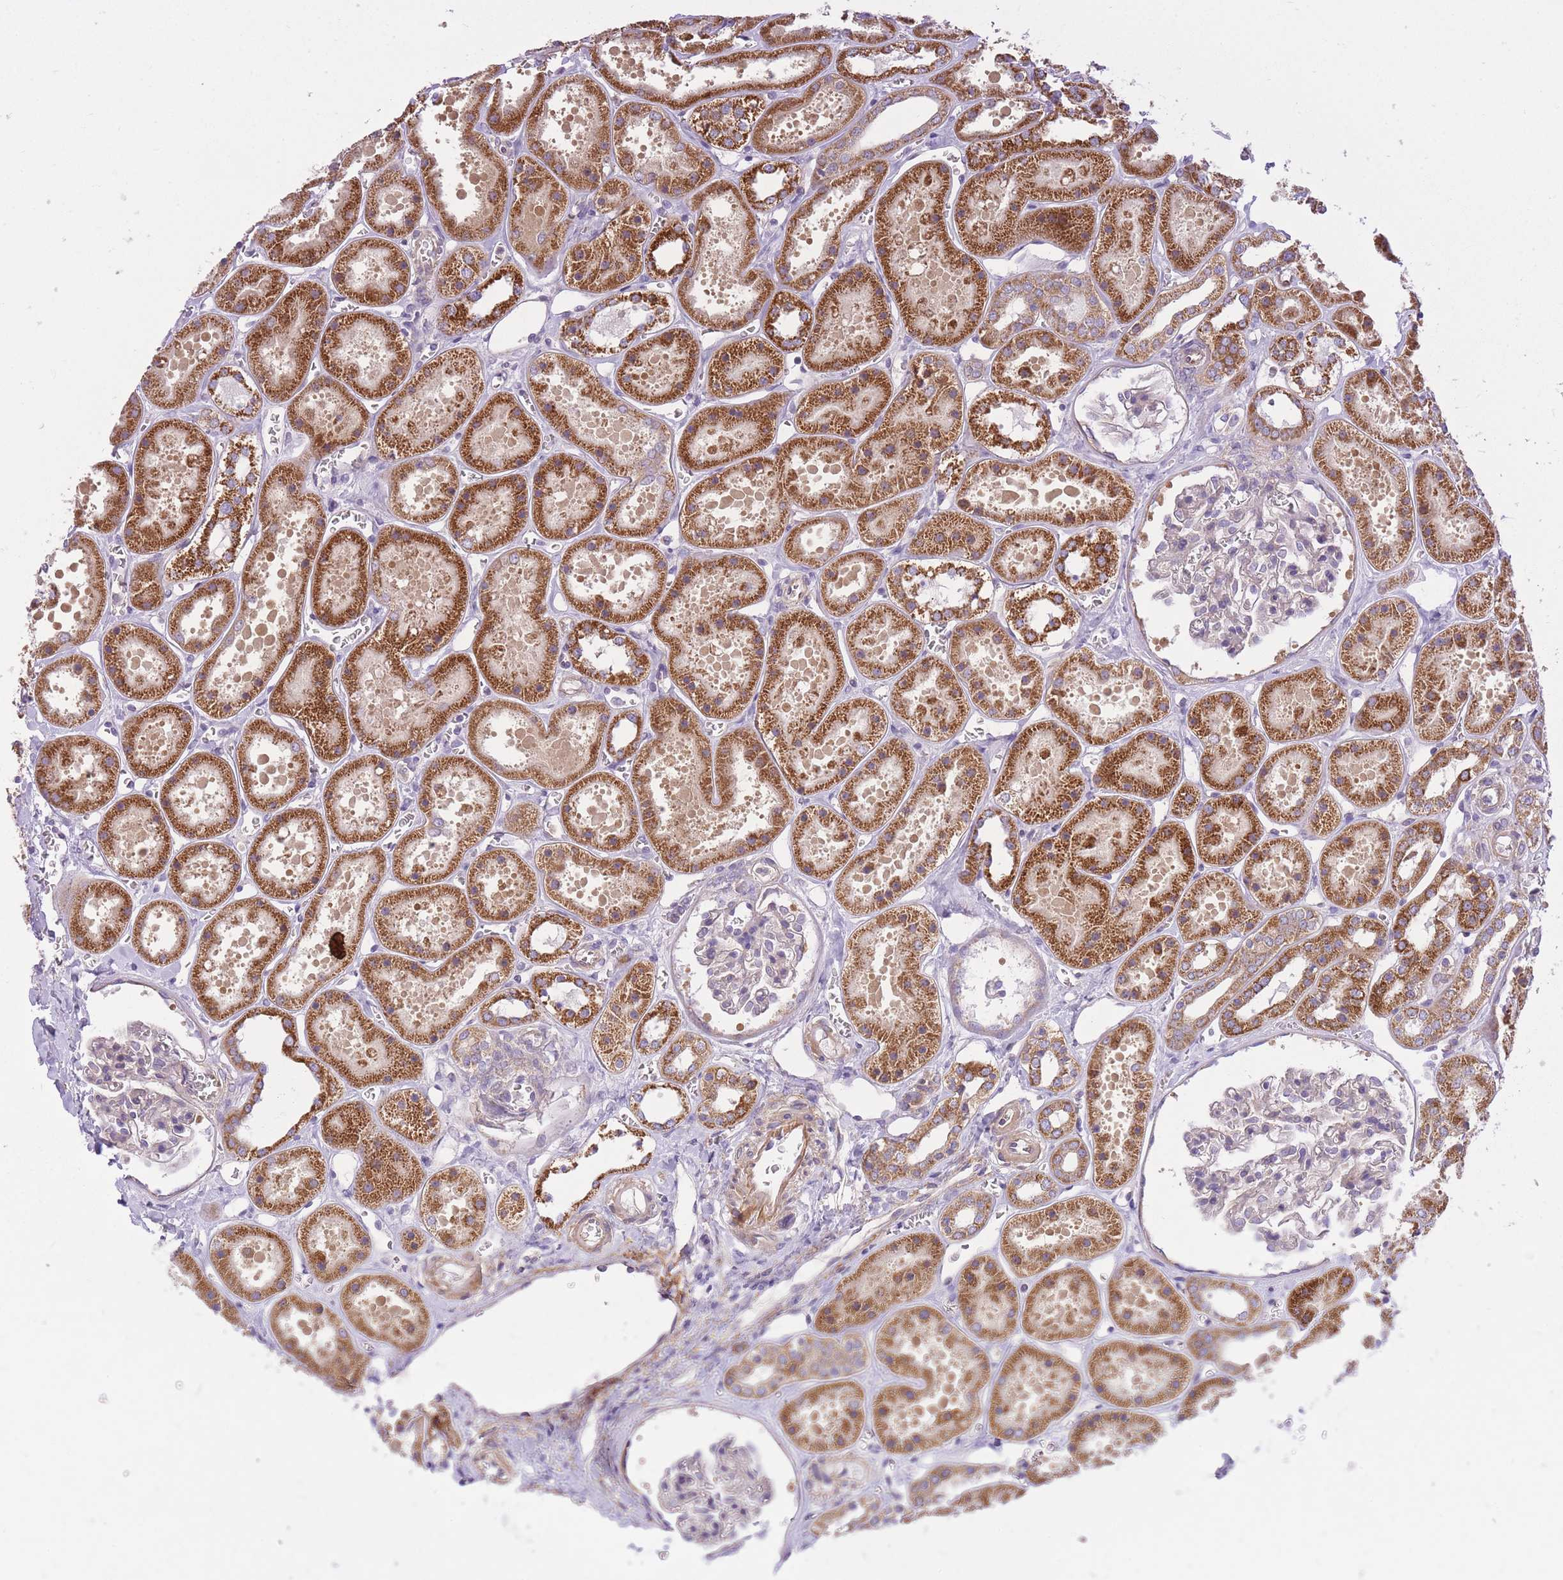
{"staining": {"intensity": "moderate", "quantity": "<25%", "location": "cytoplasmic/membranous"}, "tissue": "kidney", "cell_type": "Cells in glomeruli", "image_type": "normal", "snomed": [{"axis": "morphology", "description": "Normal tissue, NOS"}, {"axis": "topography", "description": "Kidney"}], "caption": "A histopathology image showing moderate cytoplasmic/membranous expression in approximately <25% of cells in glomeruli in normal kidney, as visualized by brown immunohistochemical staining.", "gene": "REV1", "patient": {"sex": "female", "age": 41}}